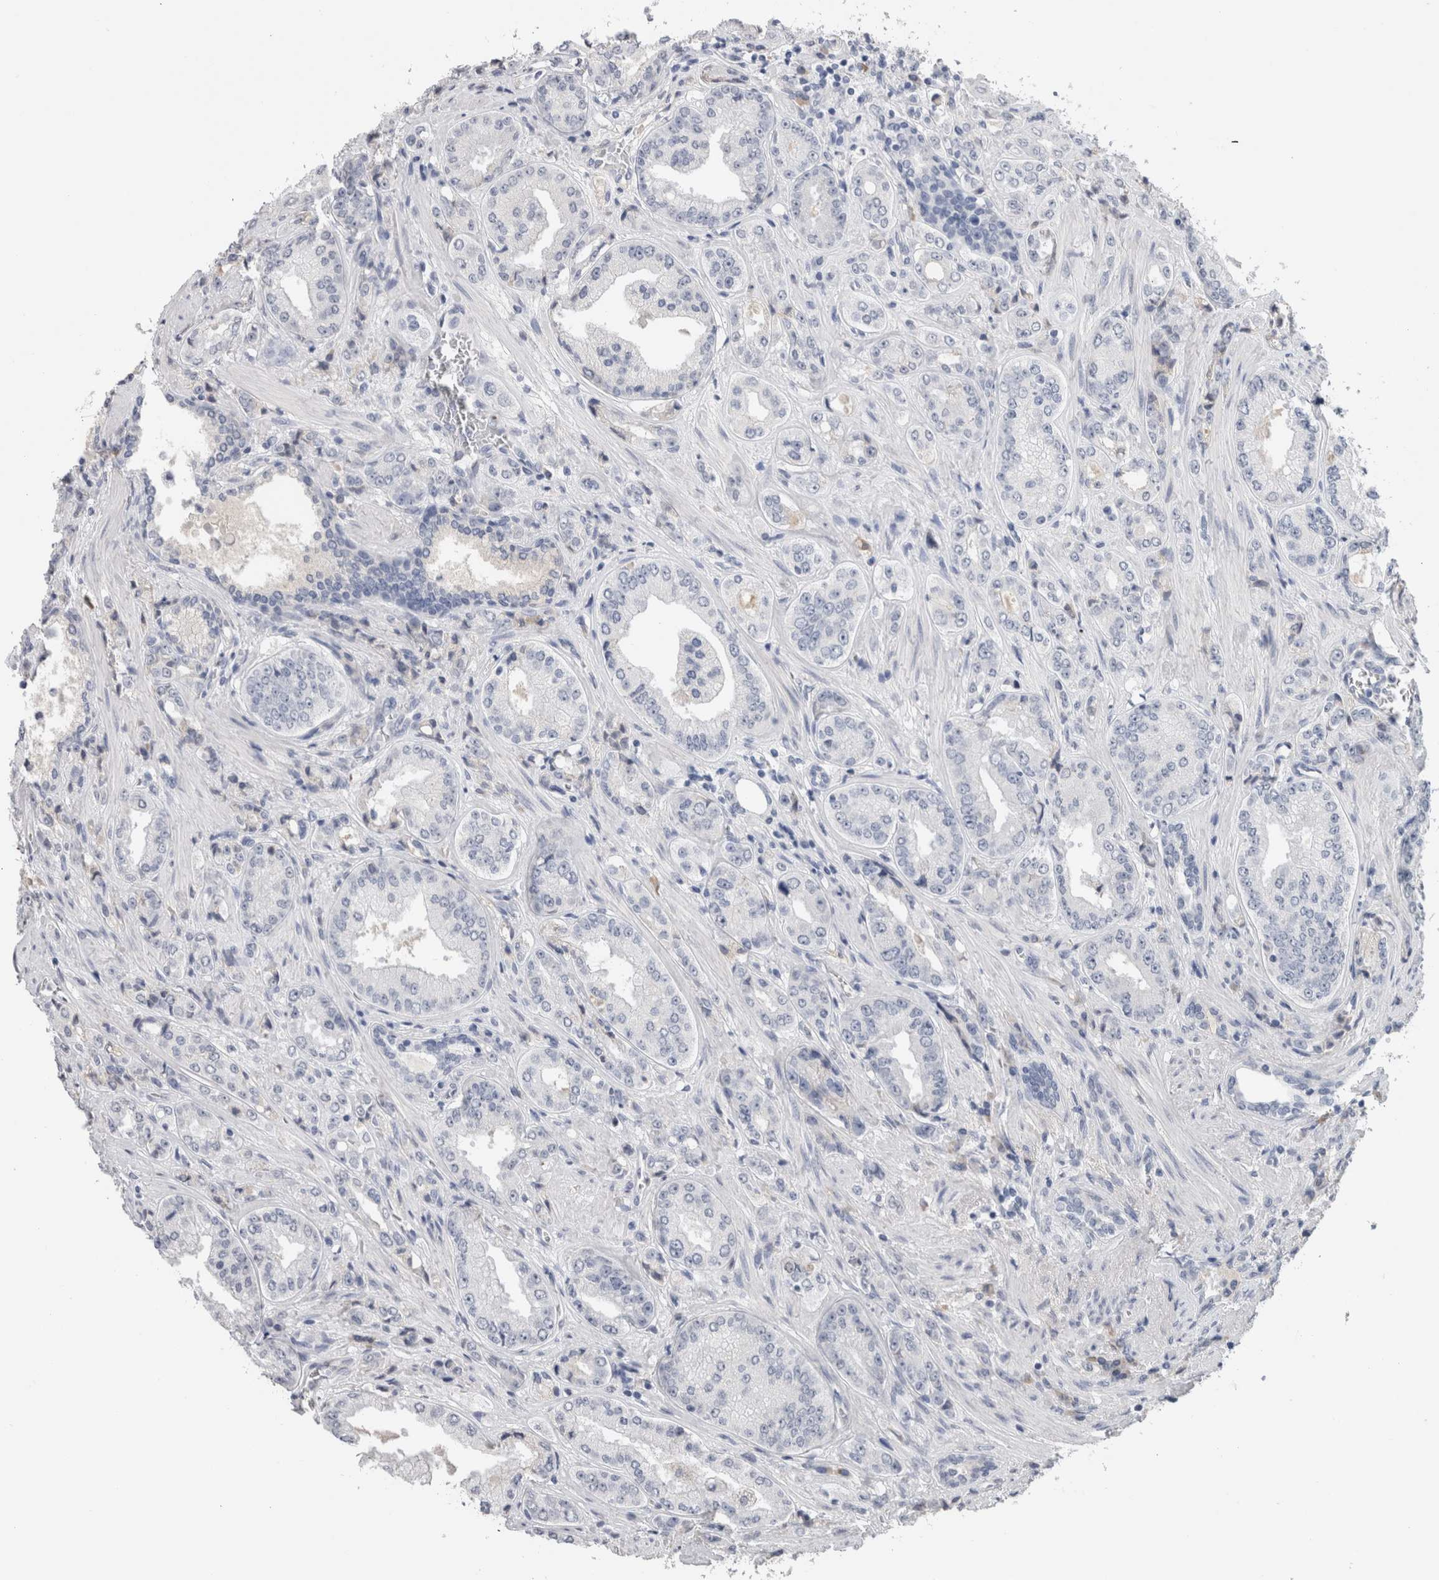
{"staining": {"intensity": "negative", "quantity": "none", "location": "none"}, "tissue": "prostate cancer", "cell_type": "Tumor cells", "image_type": "cancer", "snomed": [{"axis": "morphology", "description": "Adenocarcinoma, High grade"}, {"axis": "topography", "description": "Prostate"}], "caption": "DAB immunohistochemical staining of prostate adenocarcinoma (high-grade) shows no significant expression in tumor cells.", "gene": "FABP4", "patient": {"sex": "male", "age": 61}}